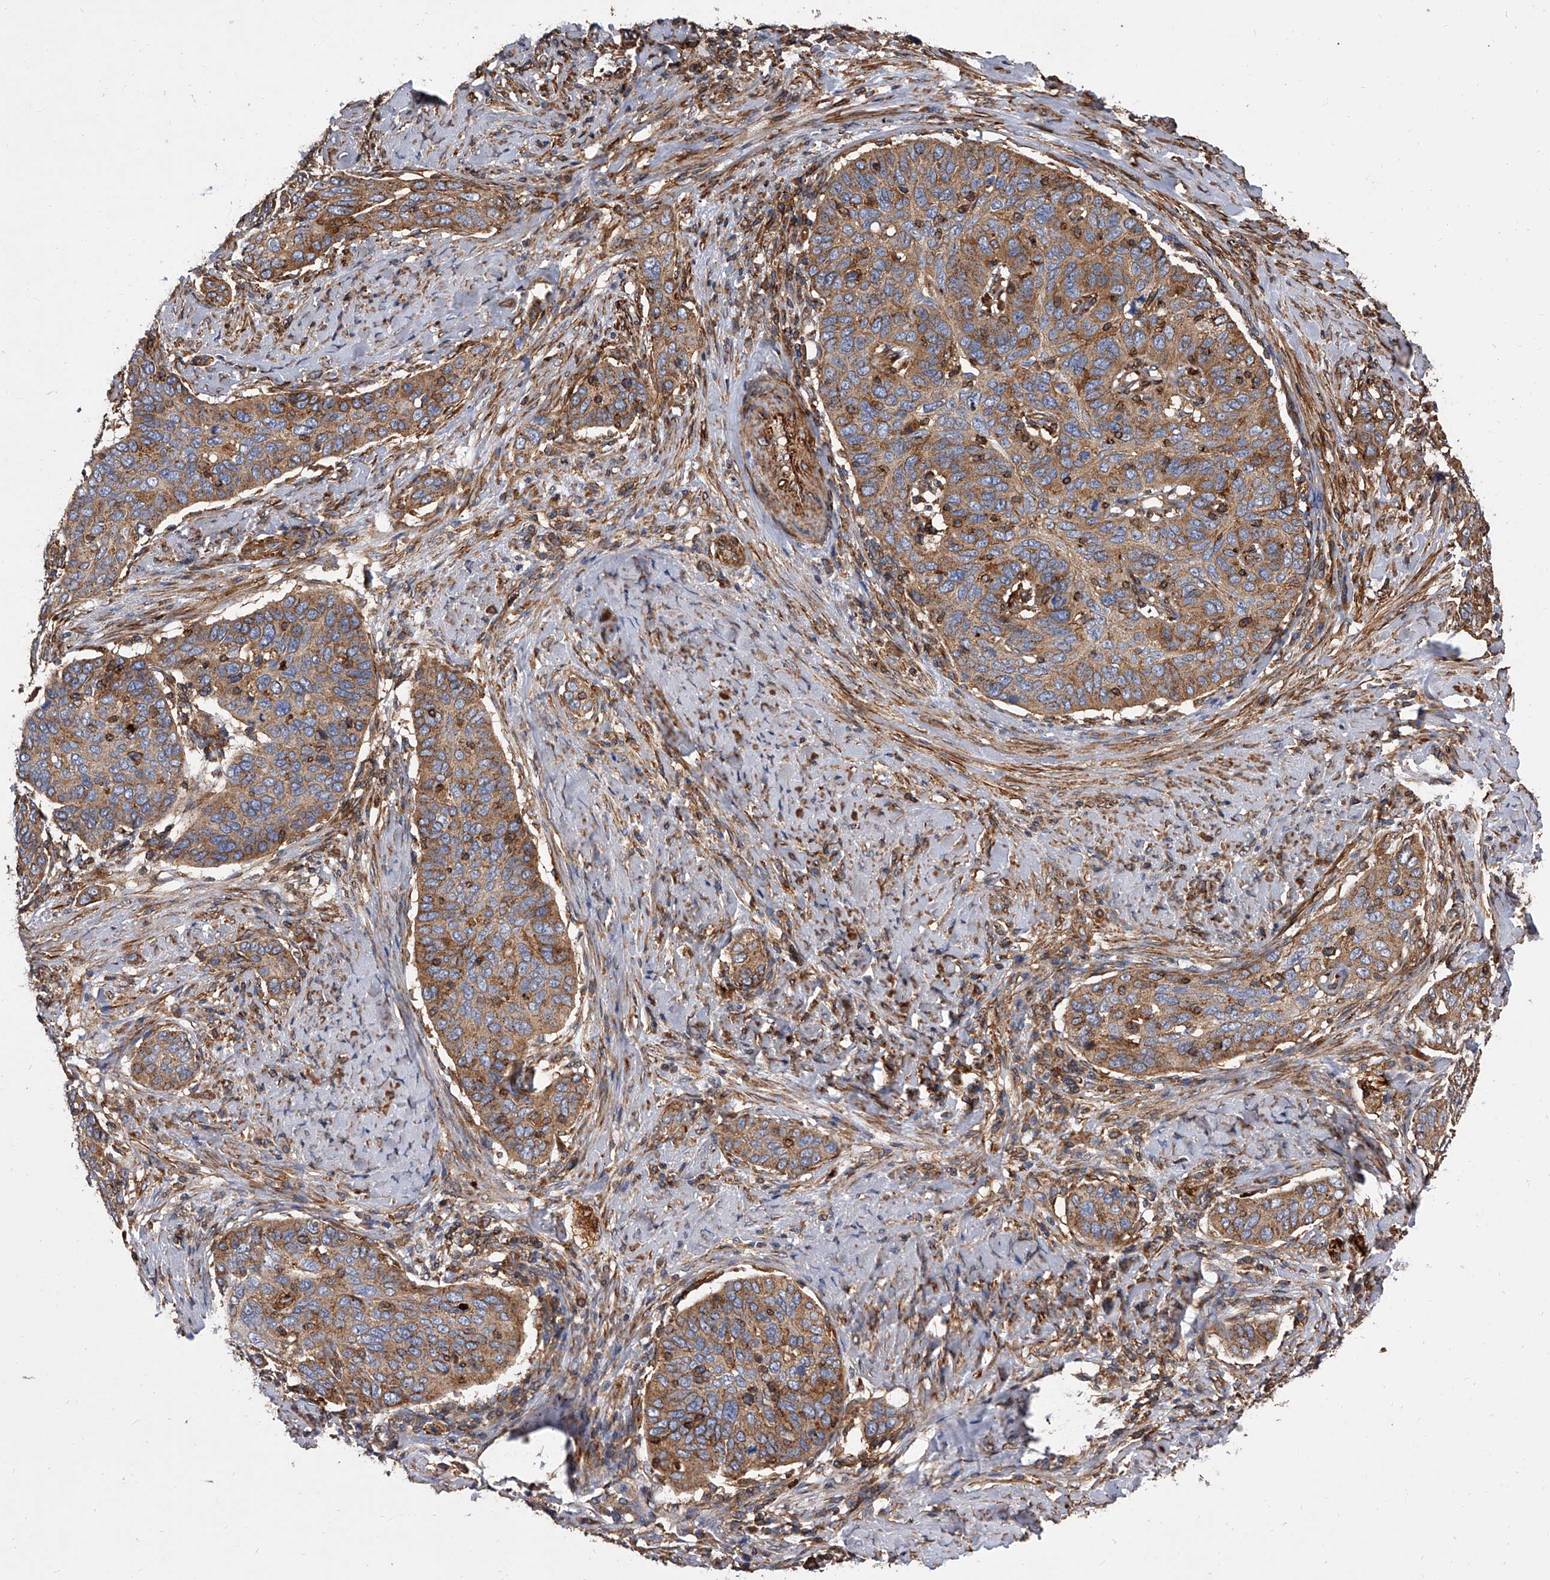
{"staining": {"intensity": "moderate", "quantity": ">75%", "location": "cytoplasmic/membranous"}, "tissue": "cervical cancer", "cell_type": "Tumor cells", "image_type": "cancer", "snomed": [{"axis": "morphology", "description": "Squamous cell carcinoma, NOS"}, {"axis": "topography", "description": "Cervix"}], "caption": "Immunohistochemistry image of neoplastic tissue: human cervical cancer (squamous cell carcinoma) stained using immunohistochemistry (IHC) demonstrates medium levels of moderate protein expression localized specifically in the cytoplasmic/membranous of tumor cells, appearing as a cytoplasmic/membranous brown color.", "gene": "PISD", "patient": {"sex": "female", "age": 60}}